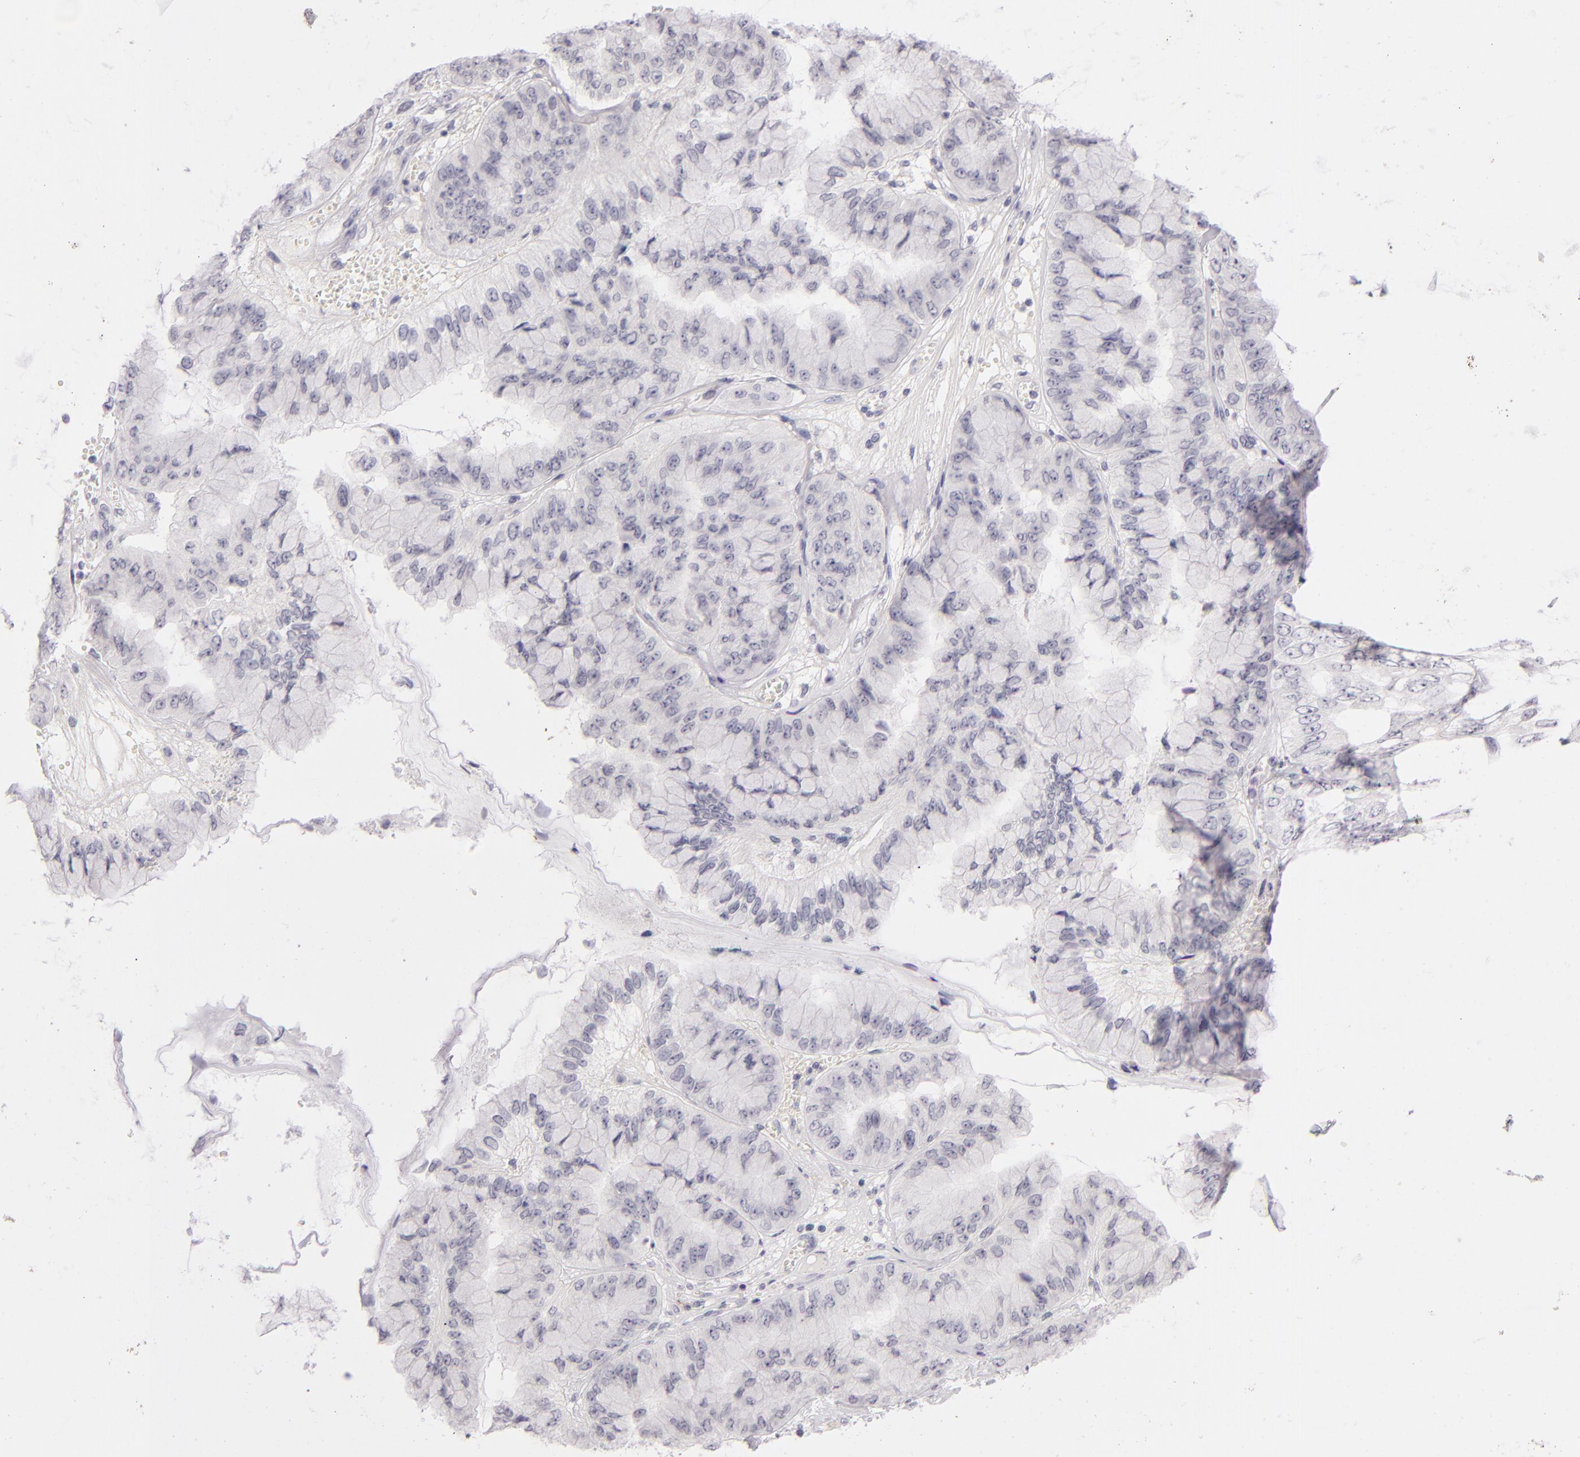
{"staining": {"intensity": "negative", "quantity": "none", "location": "none"}, "tissue": "liver cancer", "cell_type": "Tumor cells", "image_type": "cancer", "snomed": [{"axis": "morphology", "description": "Cholangiocarcinoma"}, {"axis": "topography", "description": "Liver"}], "caption": "Immunohistochemical staining of liver cancer (cholangiocarcinoma) shows no significant positivity in tumor cells.", "gene": "CD40", "patient": {"sex": "female", "age": 79}}